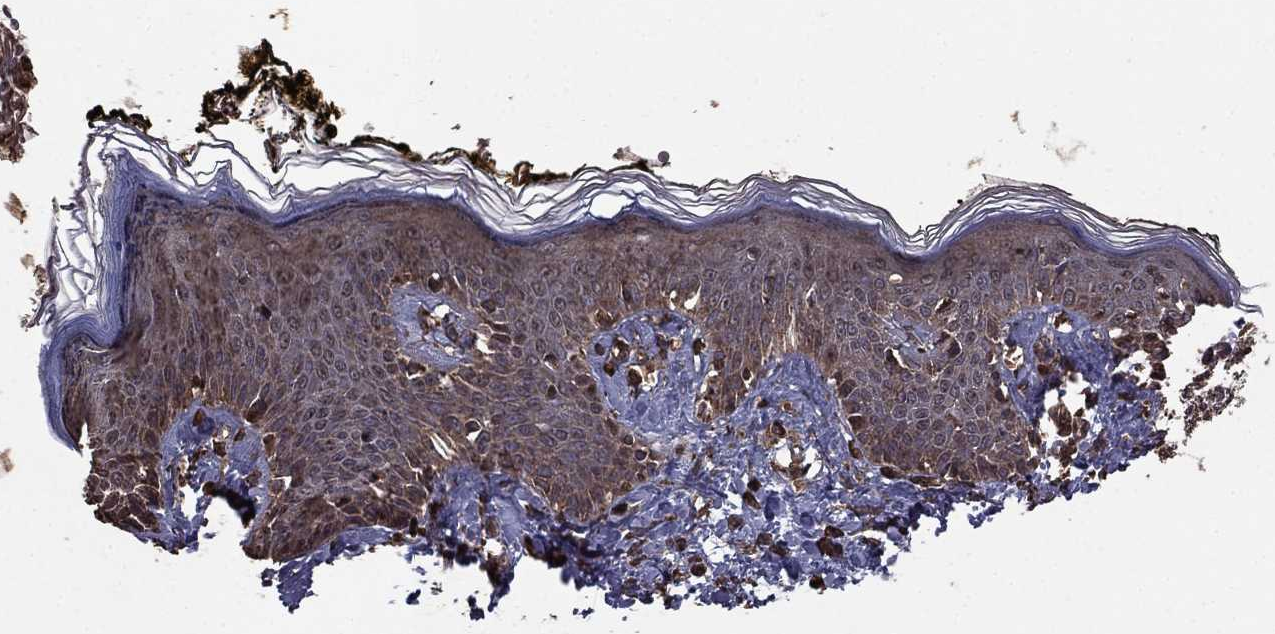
{"staining": {"intensity": "negative", "quantity": "none", "location": "none"}, "tissue": "skin", "cell_type": "Fibroblasts", "image_type": "normal", "snomed": [{"axis": "morphology", "description": "Normal tissue, NOS"}, {"axis": "topography", "description": "Skin"}], "caption": "IHC photomicrograph of normal skin stained for a protein (brown), which demonstrates no positivity in fibroblasts.", "gene": "BIRC6", "patient": {"sex": "male", "age": 76}}